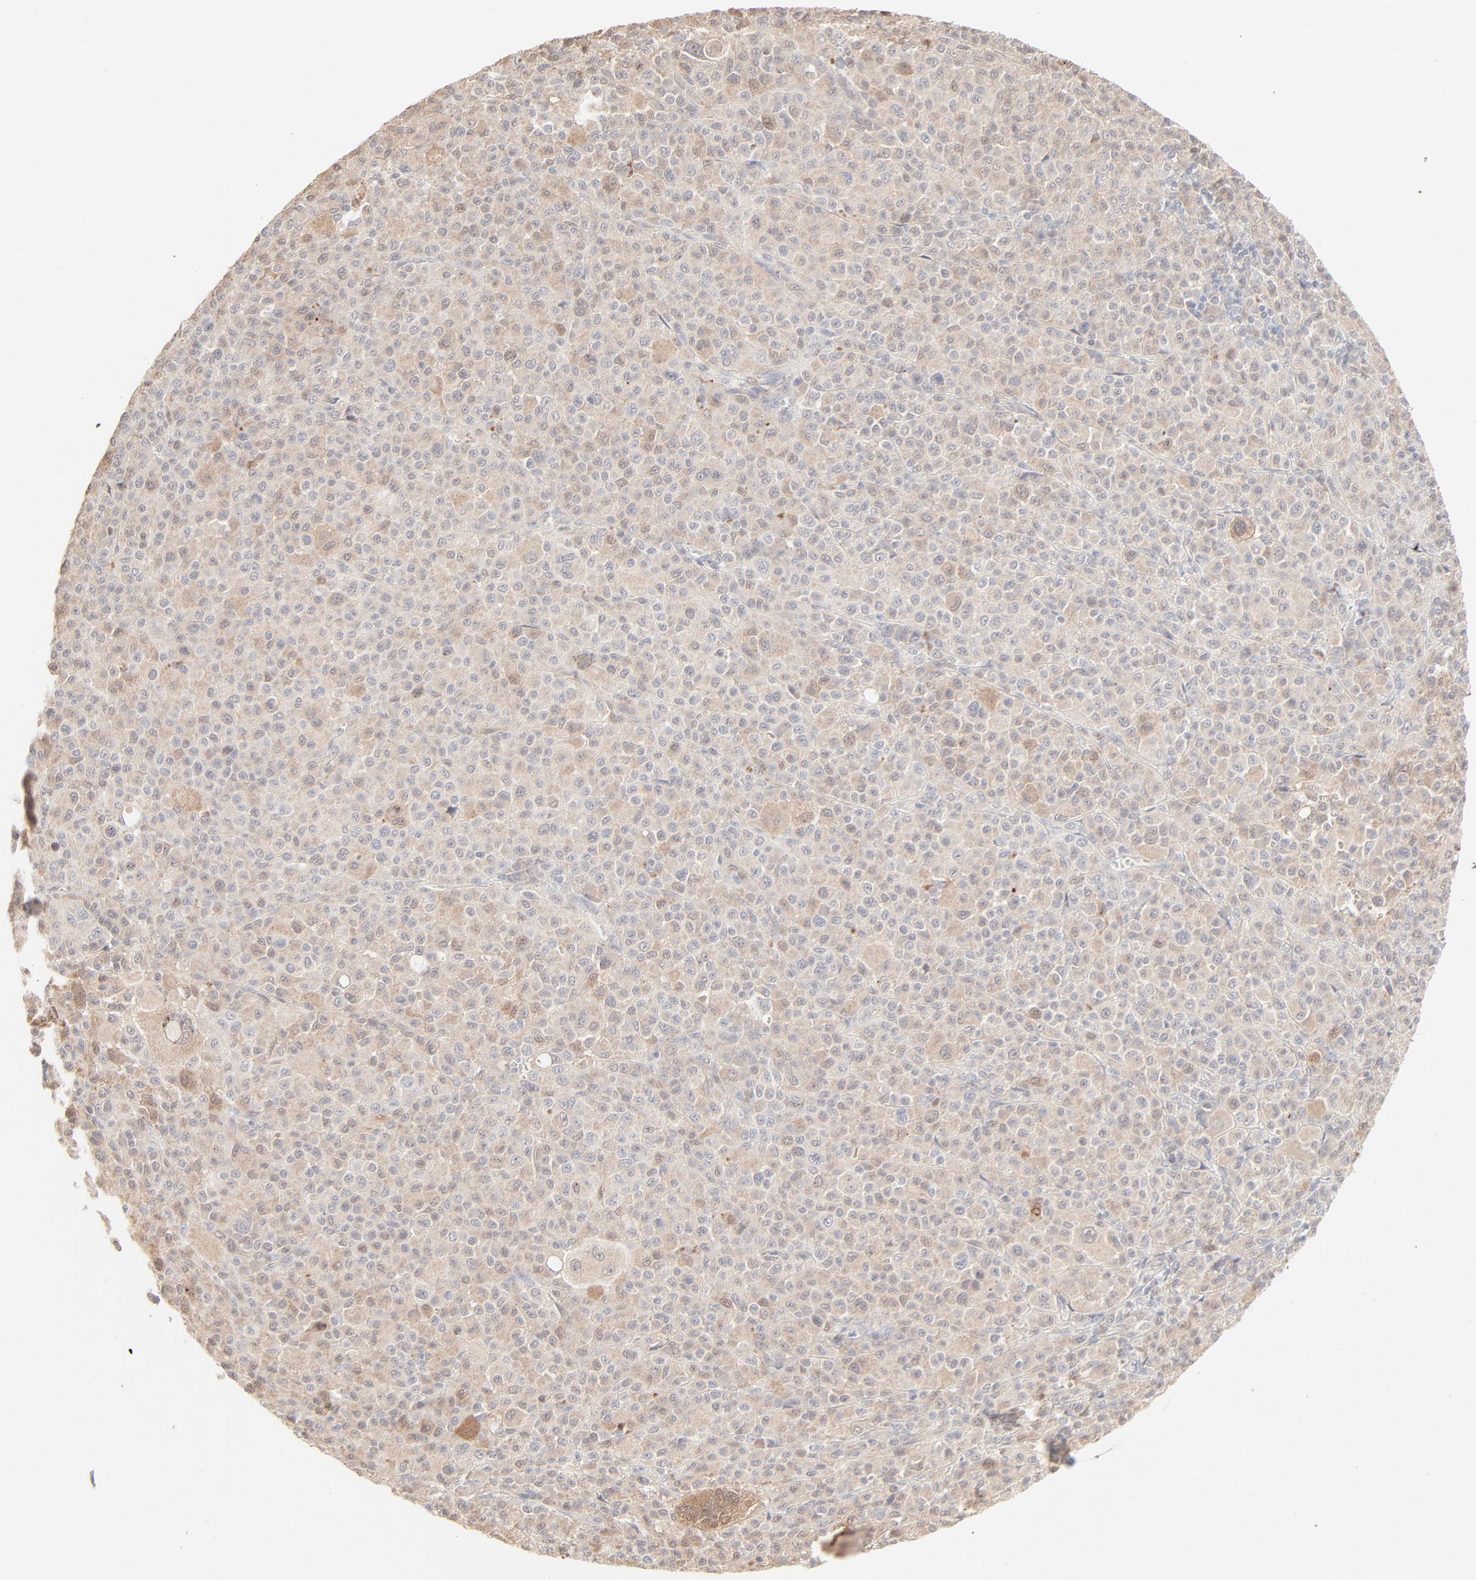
{"staining": {"intensity": "negative", "quantity": "none", "location": "none"}, "tissue": "melanoma", "cell_type": "Tumor cells", "image_type": "cancer", "snomed": [{"axis": "morphology", "description": "Malignant melanoma, Metastatic site"}, {"axis": "topography", "description": "Skin"}], "caption": "DAB (3,3'-diaminobenzidine) immunohistochemical staining of human malignant melanoma (metastatic site) displays no significant expression in tumor cells.", "gene": "LGALS2", "patient": {"sex": "female", "age": 74}}